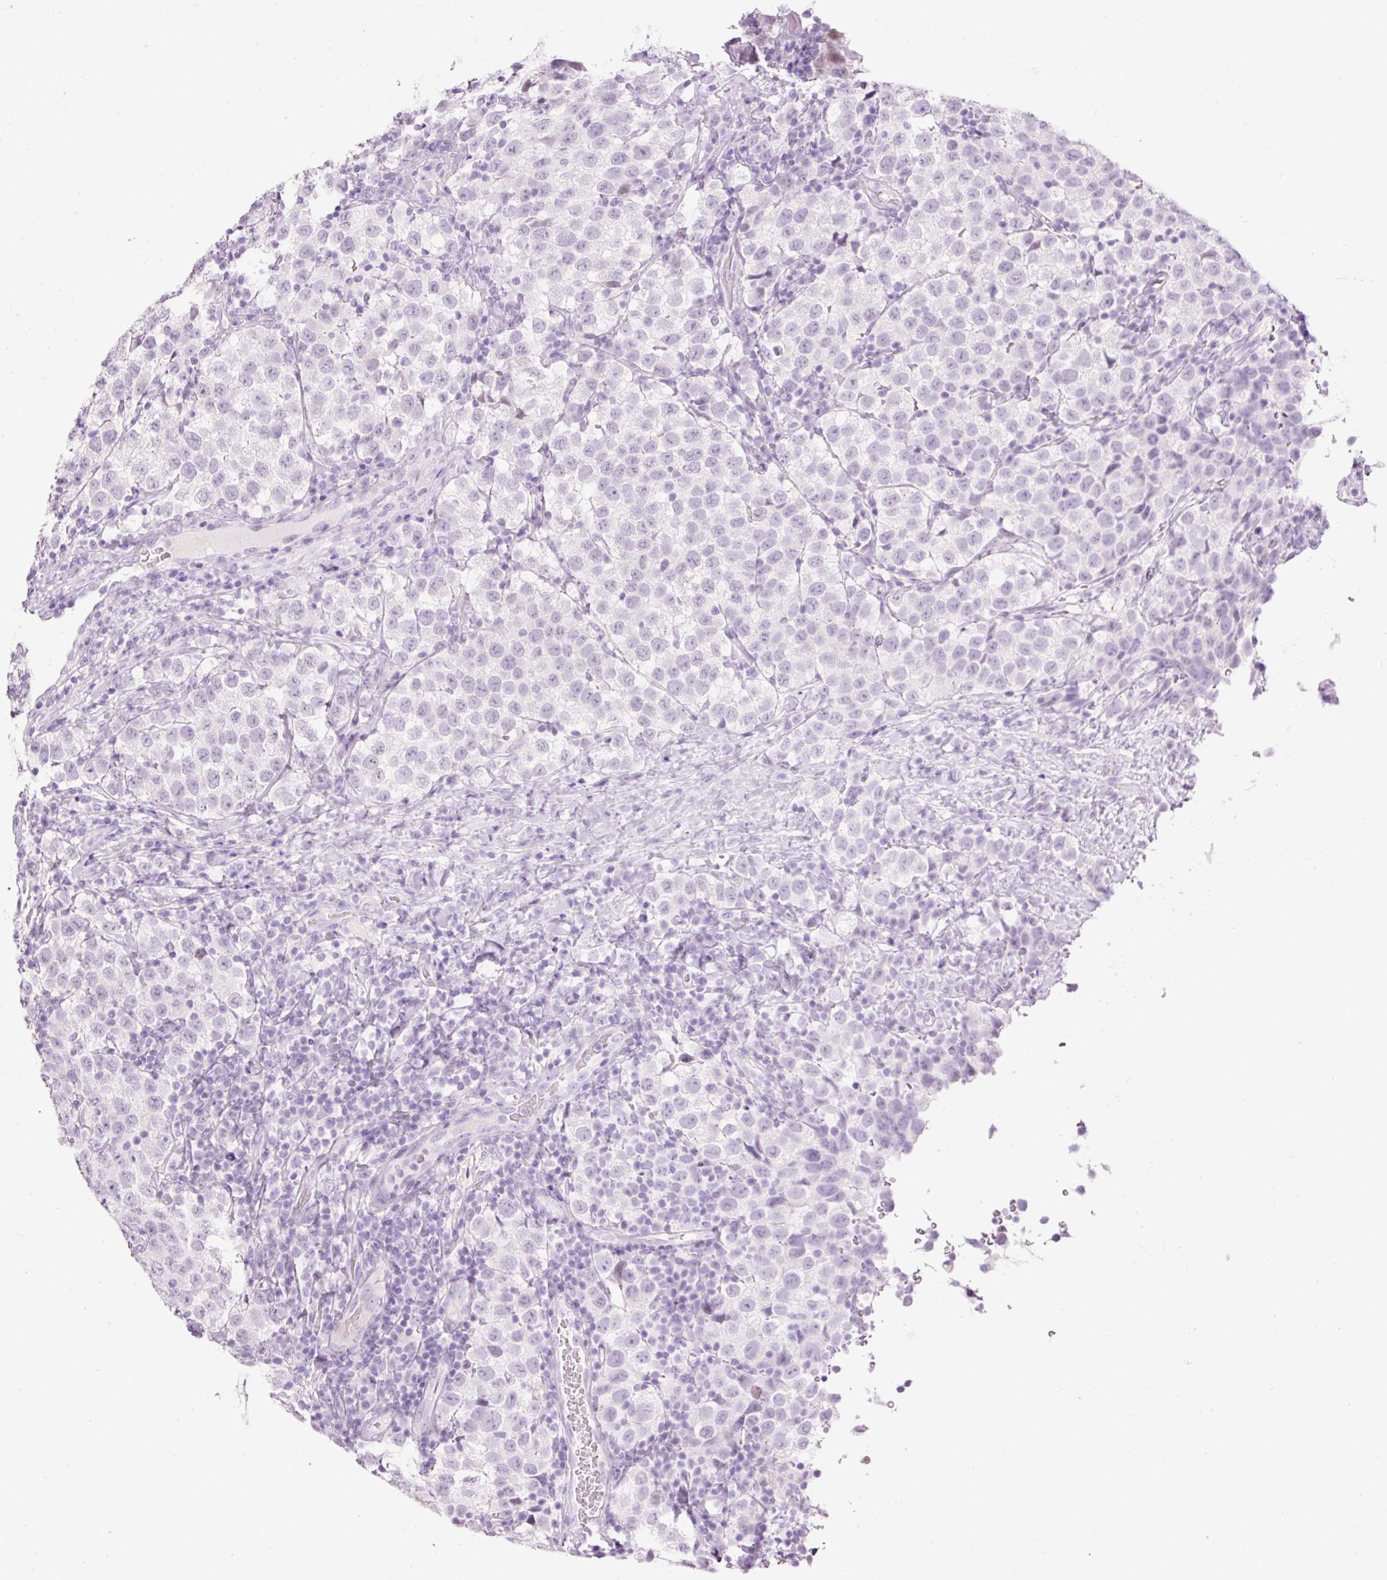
{"staining": {"intensity": "negative", "quantity": "none", "location": "none"}, "tissue": "testis cancer", "cell_type": "Tumor cells", "image_type": "cancer", "snomed": [{"axis": "morphology", "description": "Seminoma, NOS"}, {"axis": "topography", "description": "Testis"}], "caption": "This is a histopathology image of immunohistochemistry staining of testis cancer (seminoma), which shows no staining in tumor cells. Brightfield microscopy of immunohistochemistry stained with DAB (3,3'-diaminobenzidine) (brown) and hematoxylin (blue), captured at high magnification.", "gene": "PDE6B", "patient": {"sex": "male", "age": 34}}